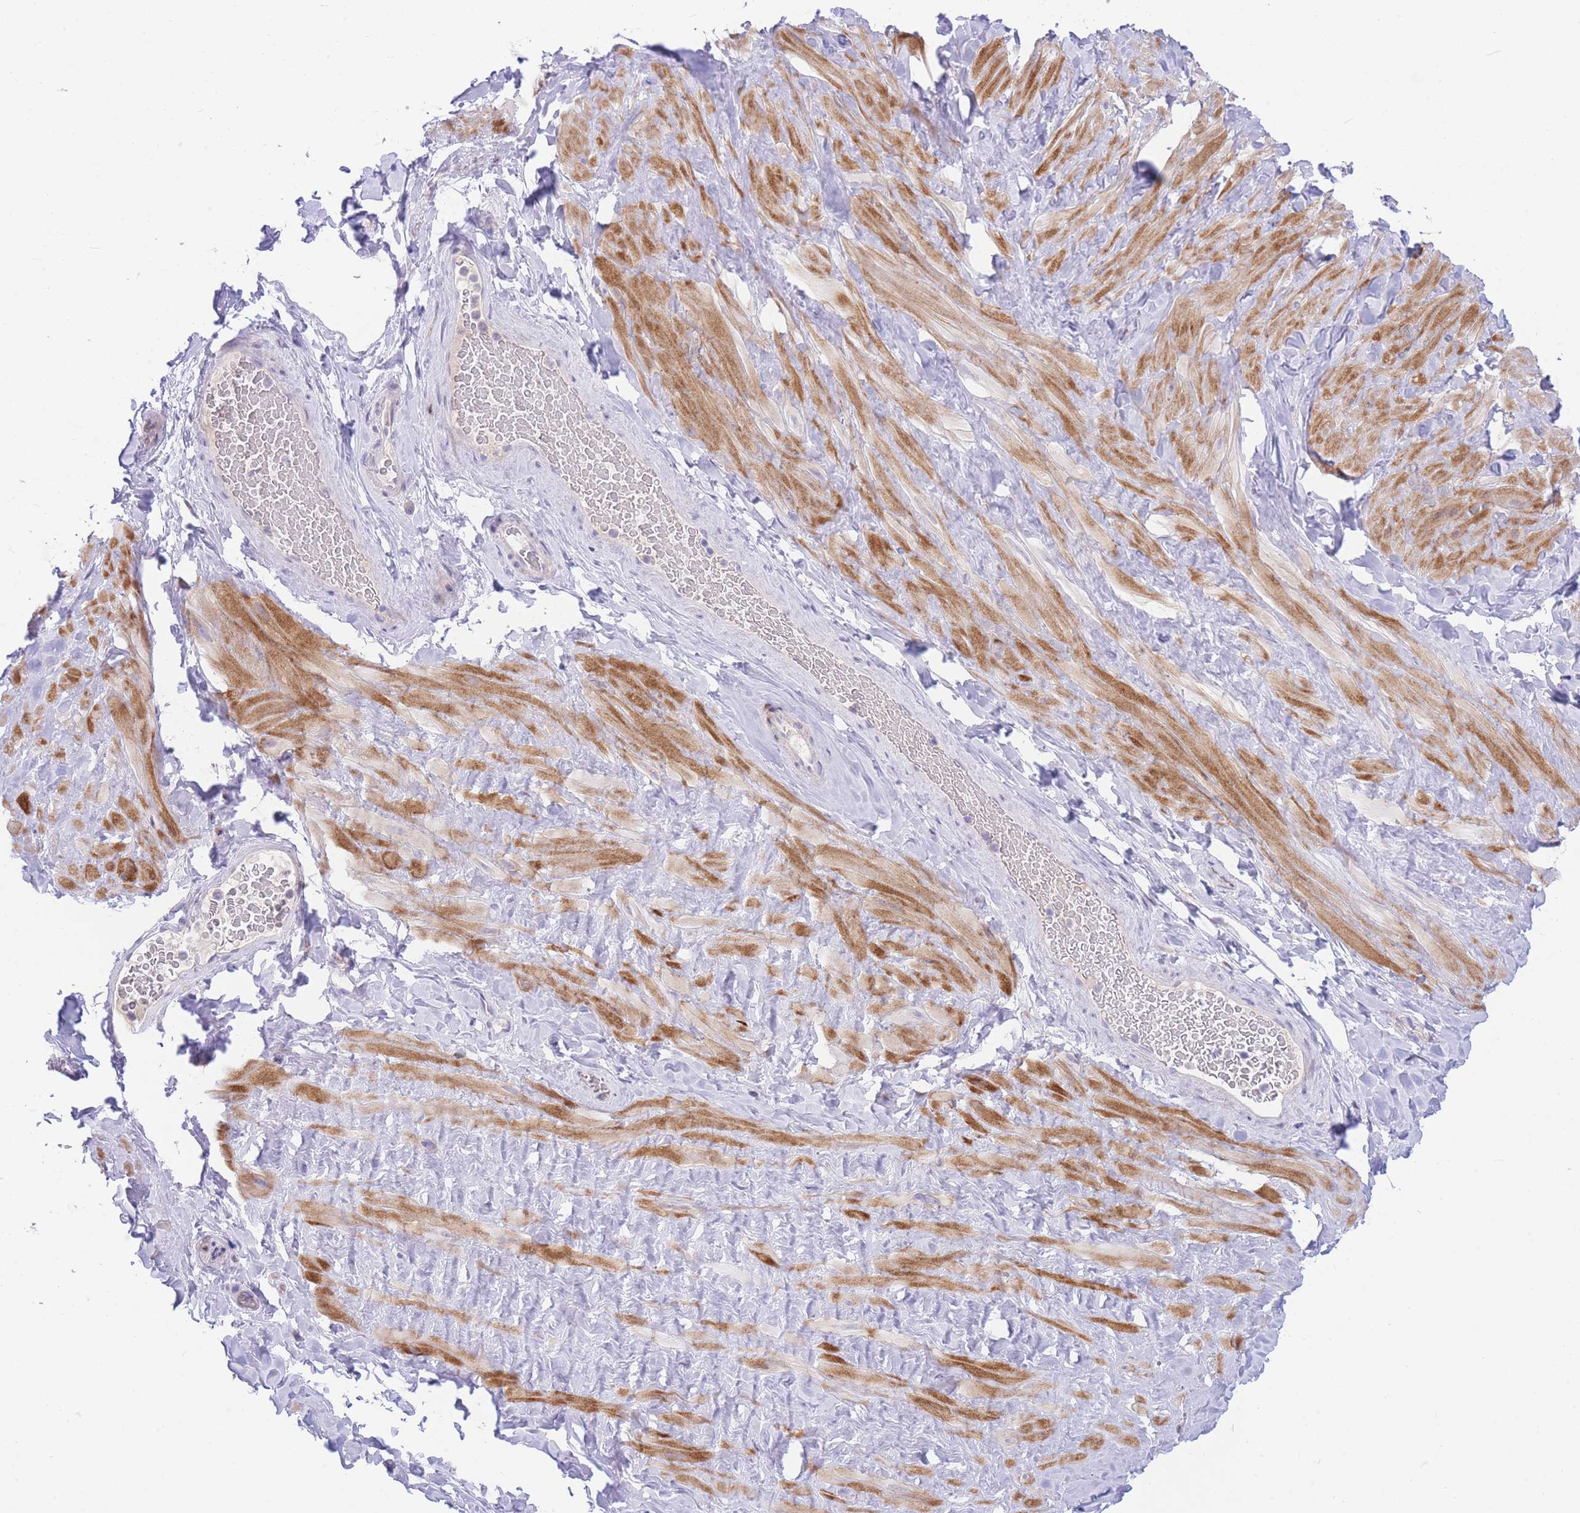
{"staining": {"intensity": "moderate", "quantity": "<25%", "location": "nuclear"}, "tissue": "soft tissue", "cell_type": "Chondrocytes", "image_type": "normal", "snomed": [{"axis": "morphology", "description": "Normal tissue, NOS"}, {"axis": "topography", "description": "Soft tissue"}, {"axis": "topography", "description": "Vascular tissue"}], "caption": "Immunohistochemistry of normal soft tissue shows low levels of moderate nuclear expression in about <25% of chondrocytes.", "gene": "SHCBP1", "patient": {"sex": "male", "age": 41}}